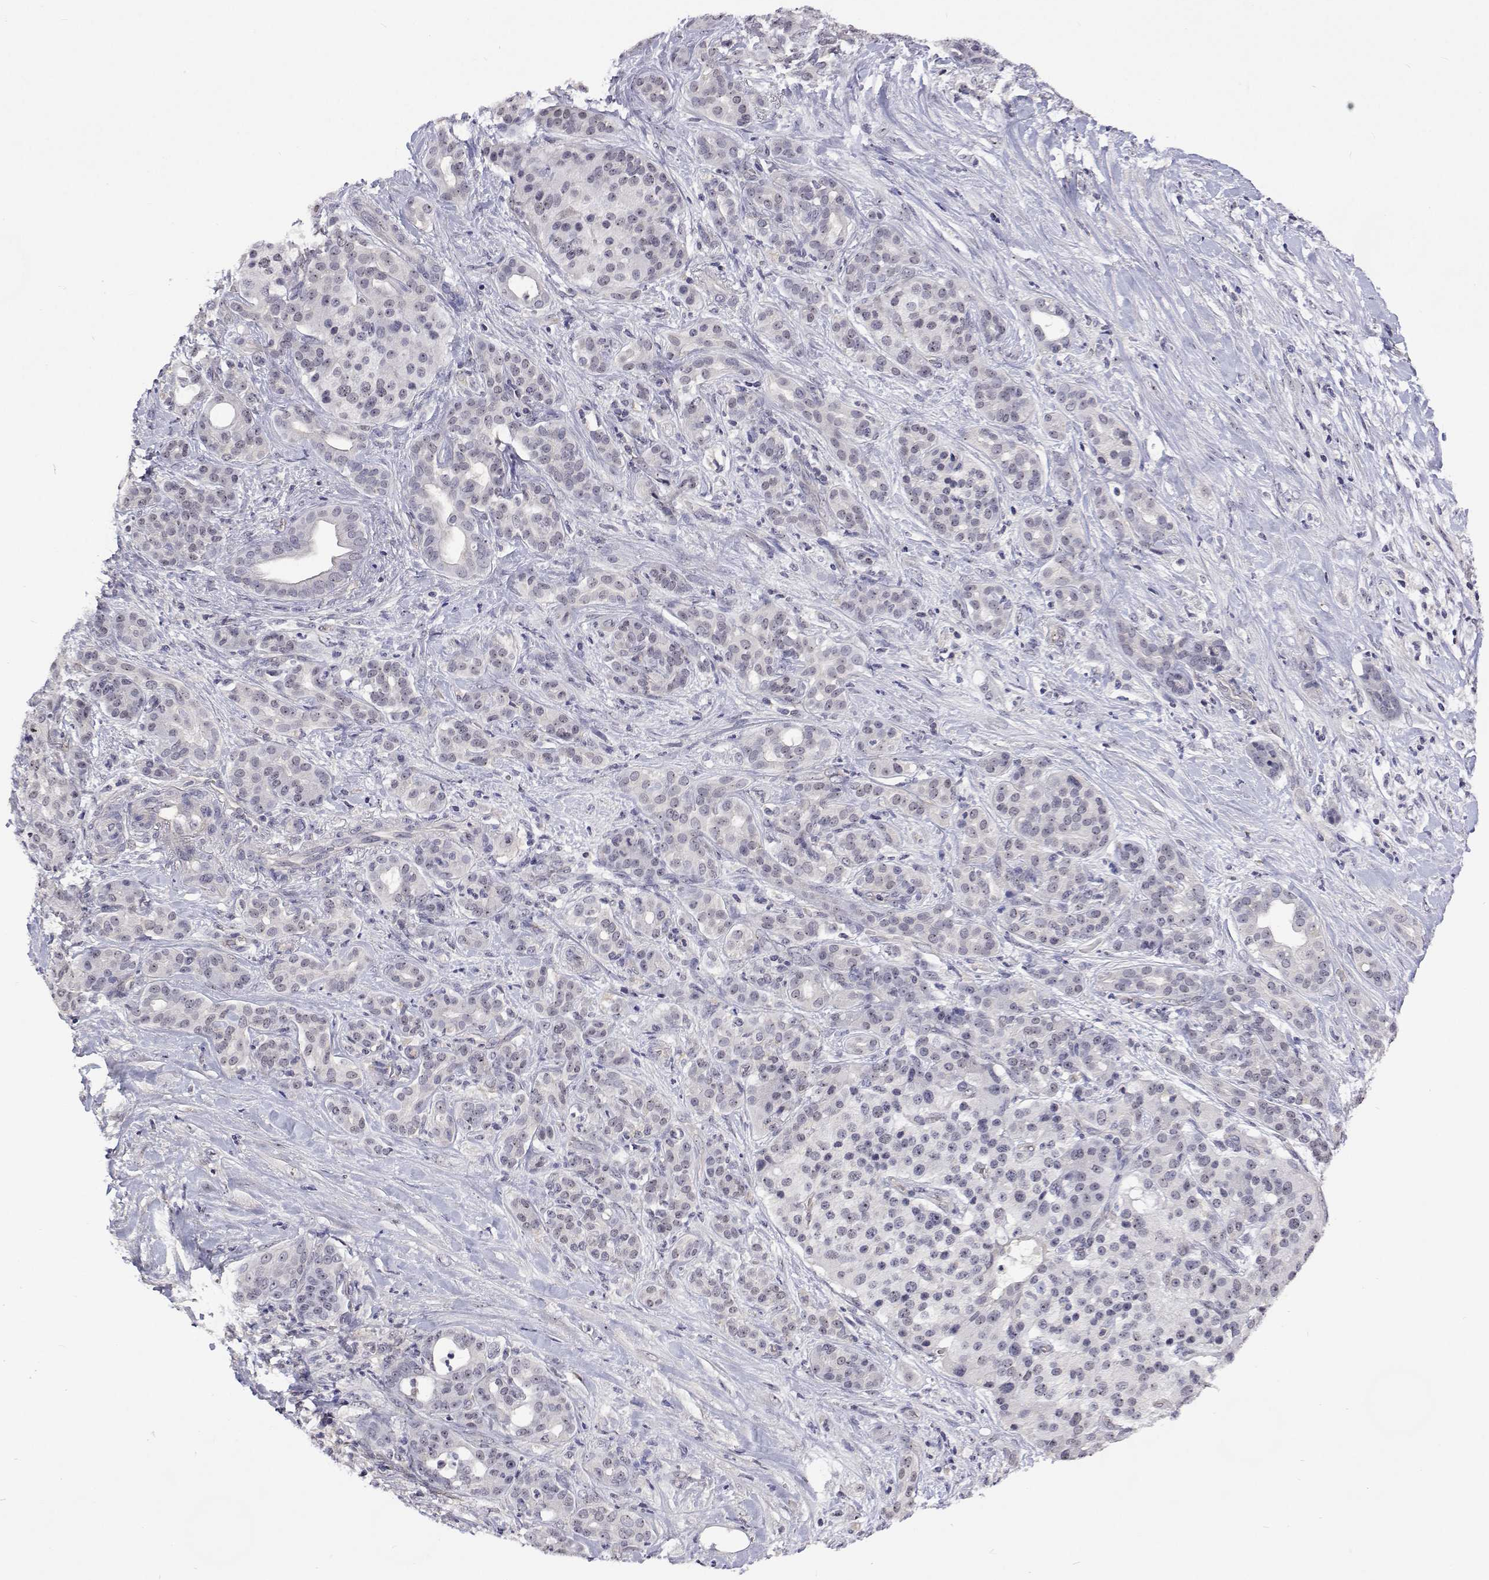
{"staining": {"intensity": "negative", "quantity": "none", "location": "none"}, "tissue": "pancreatic cancer", "cell_type": "Tumor cells", "image_type": "cancer", "snomed": [{"axis": "morphology", "description": "Normal tissue, NOS"}, {"axis": "morphology", "description": "Inflammation, NOS"}, {"axis": "morphology", "description": "Adenocarcinoma, NOS"}, {"axis": "topography", "description": "Pancreas"}], "caption": "Histopathology image shows no protein positivity in tumor cells of pancreatic cancer (adenocarcinoma) tissue.", "gene": "NHP2", "patient": {"sex": "male", "age": 57}}